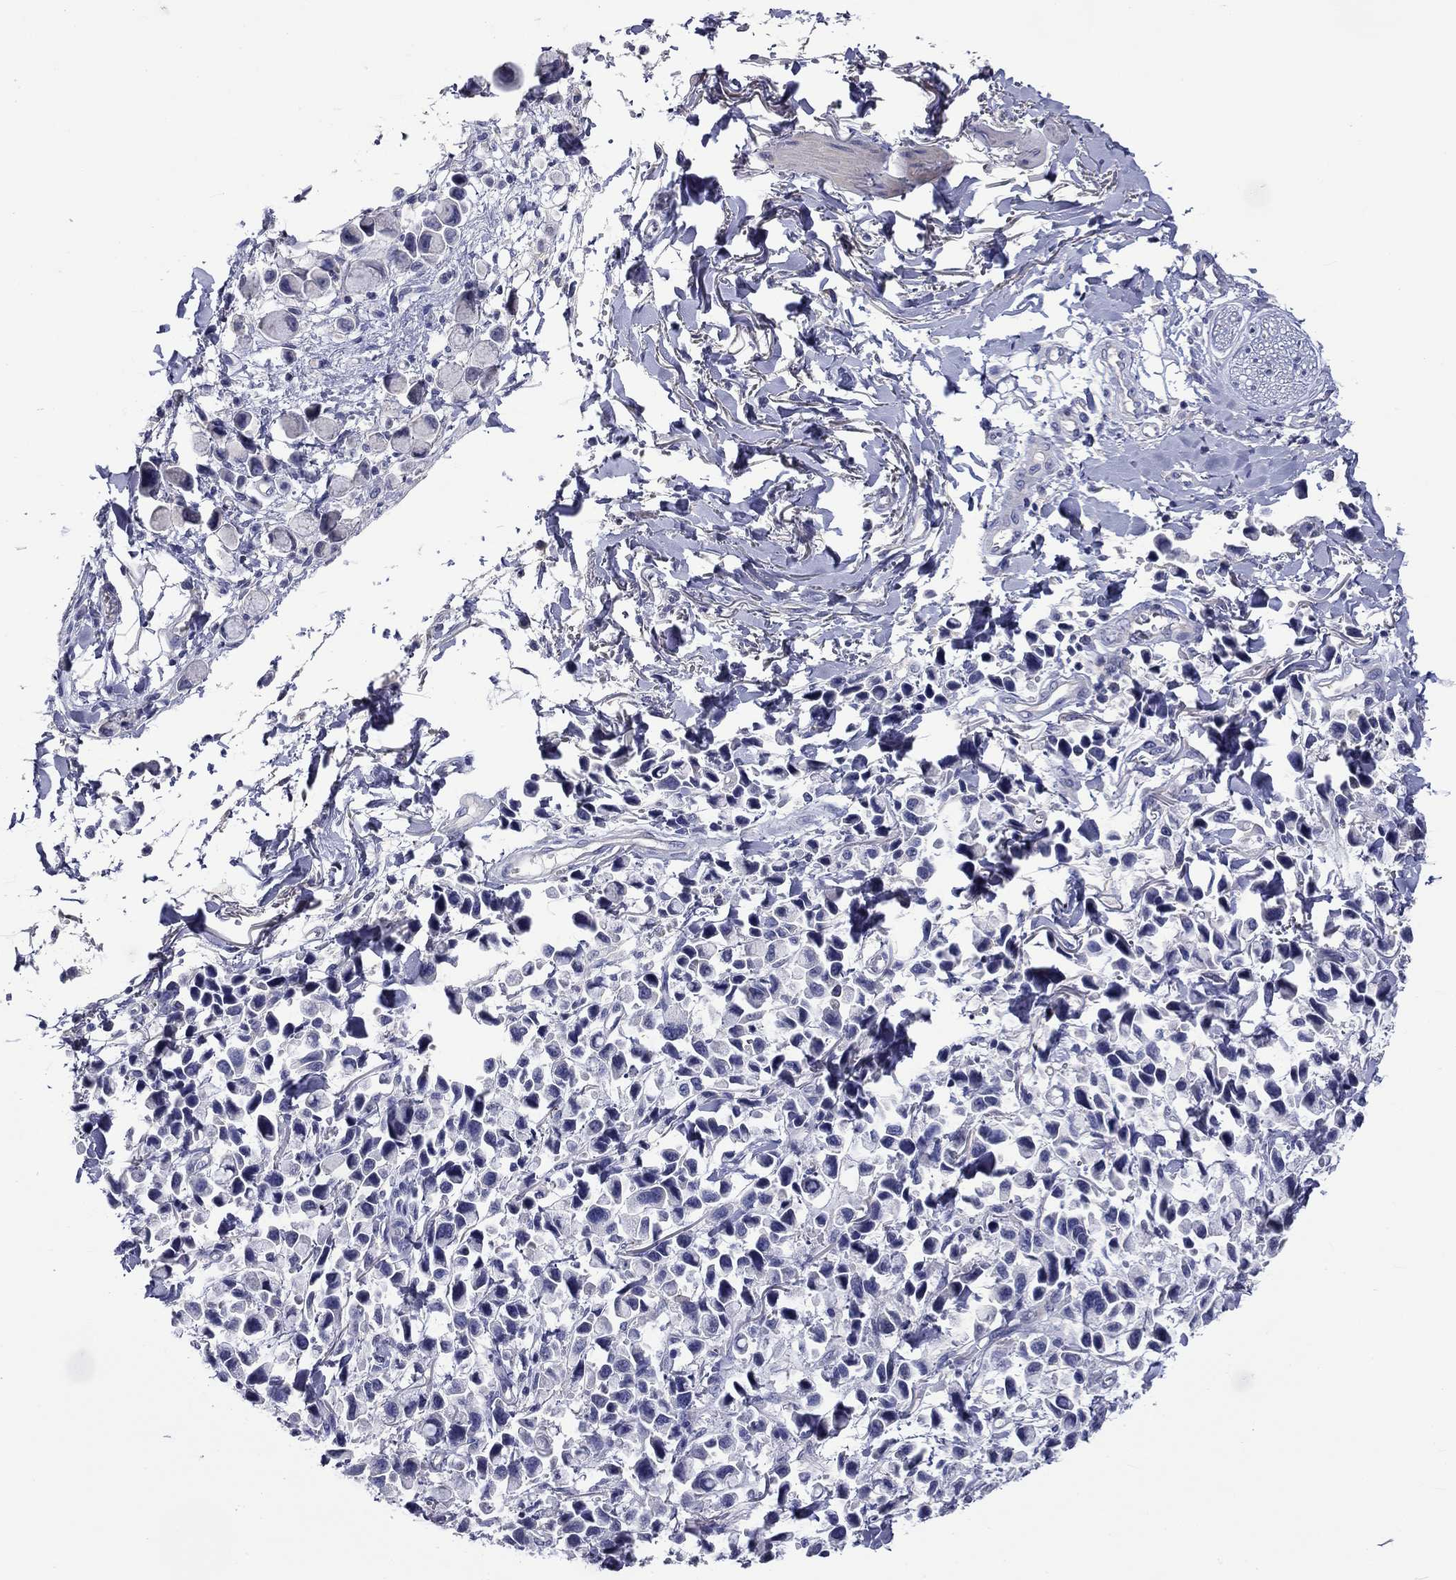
{"staining": {"intensity": "negative", "quantity": "none", "location": "none"}, "tissue": "stomach cancer", "cell_type": "Tumor cells", "image_type": "cancer", "snomed": [{"axis": "morphology", "description": "Adenocarcinoma, NOS"}, {"axis": "topography", "description": "Stomach"}], "caption": "There is no significant staining in tumor cells of stomach adenocarcinoma. Nuclei are stained in blue.", "gene": "CNDP1", "patient": {"sex": "female", "age": 81}}